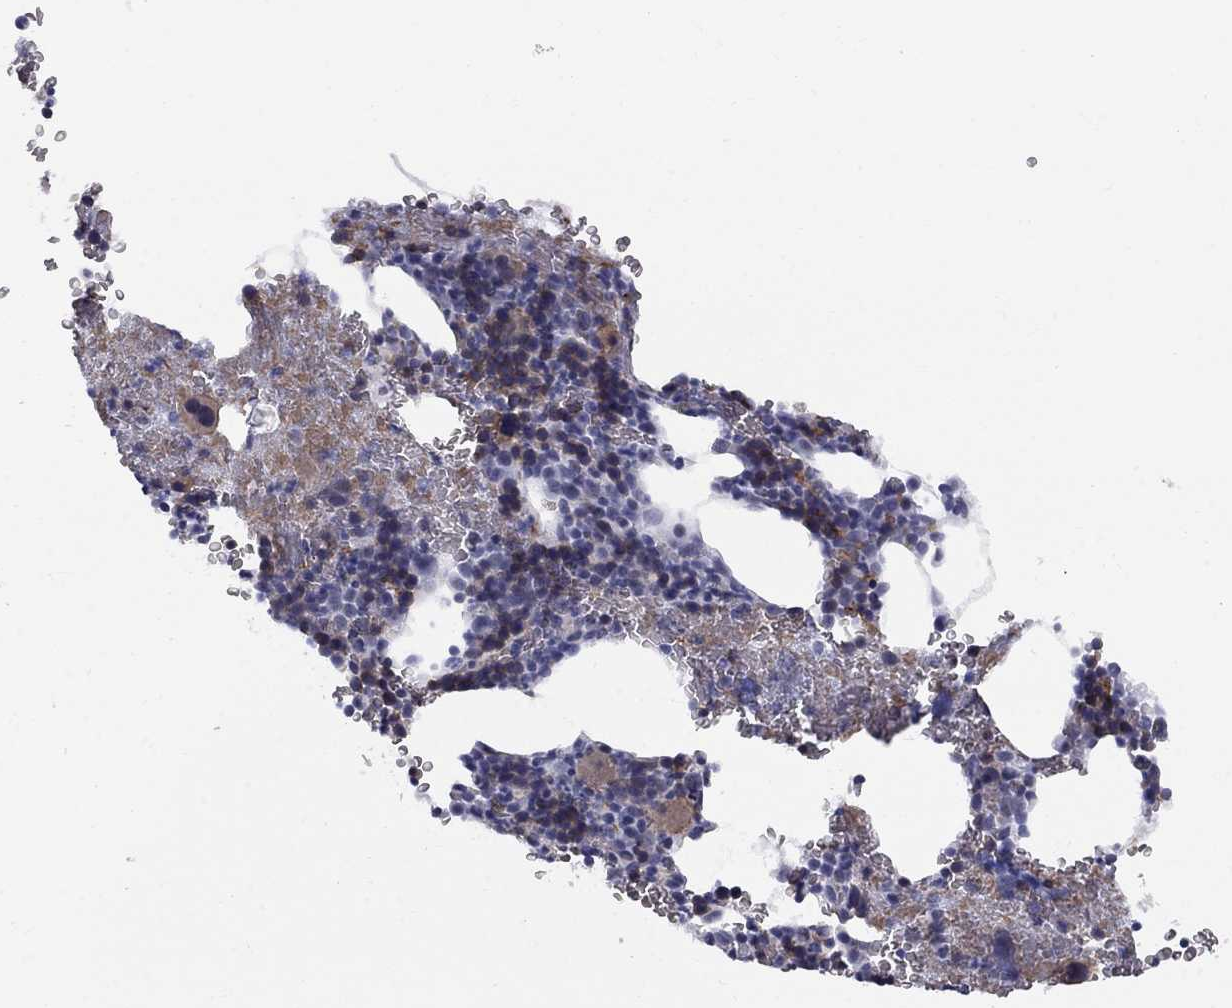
{"staining": {"intensity": "weak", "quantity": "<25%", "location": "cytoplasmic/membranous"}, "tissue": "bone marrow", "cell_type": "Hematopoietic cells", "image_type": "normal", "snomed": [{"axis": "morphology", "description": "Normal tissue, NOS"}, {"axis": "topography", "description": "Bone marrow"}], "caption": "DAB immunohistochemical staining of unremarkable bone marrow displays no significant expression in hematopoietic cells.", "gene": "DMTN", "patient": {"sex": "male", "age": 50}}